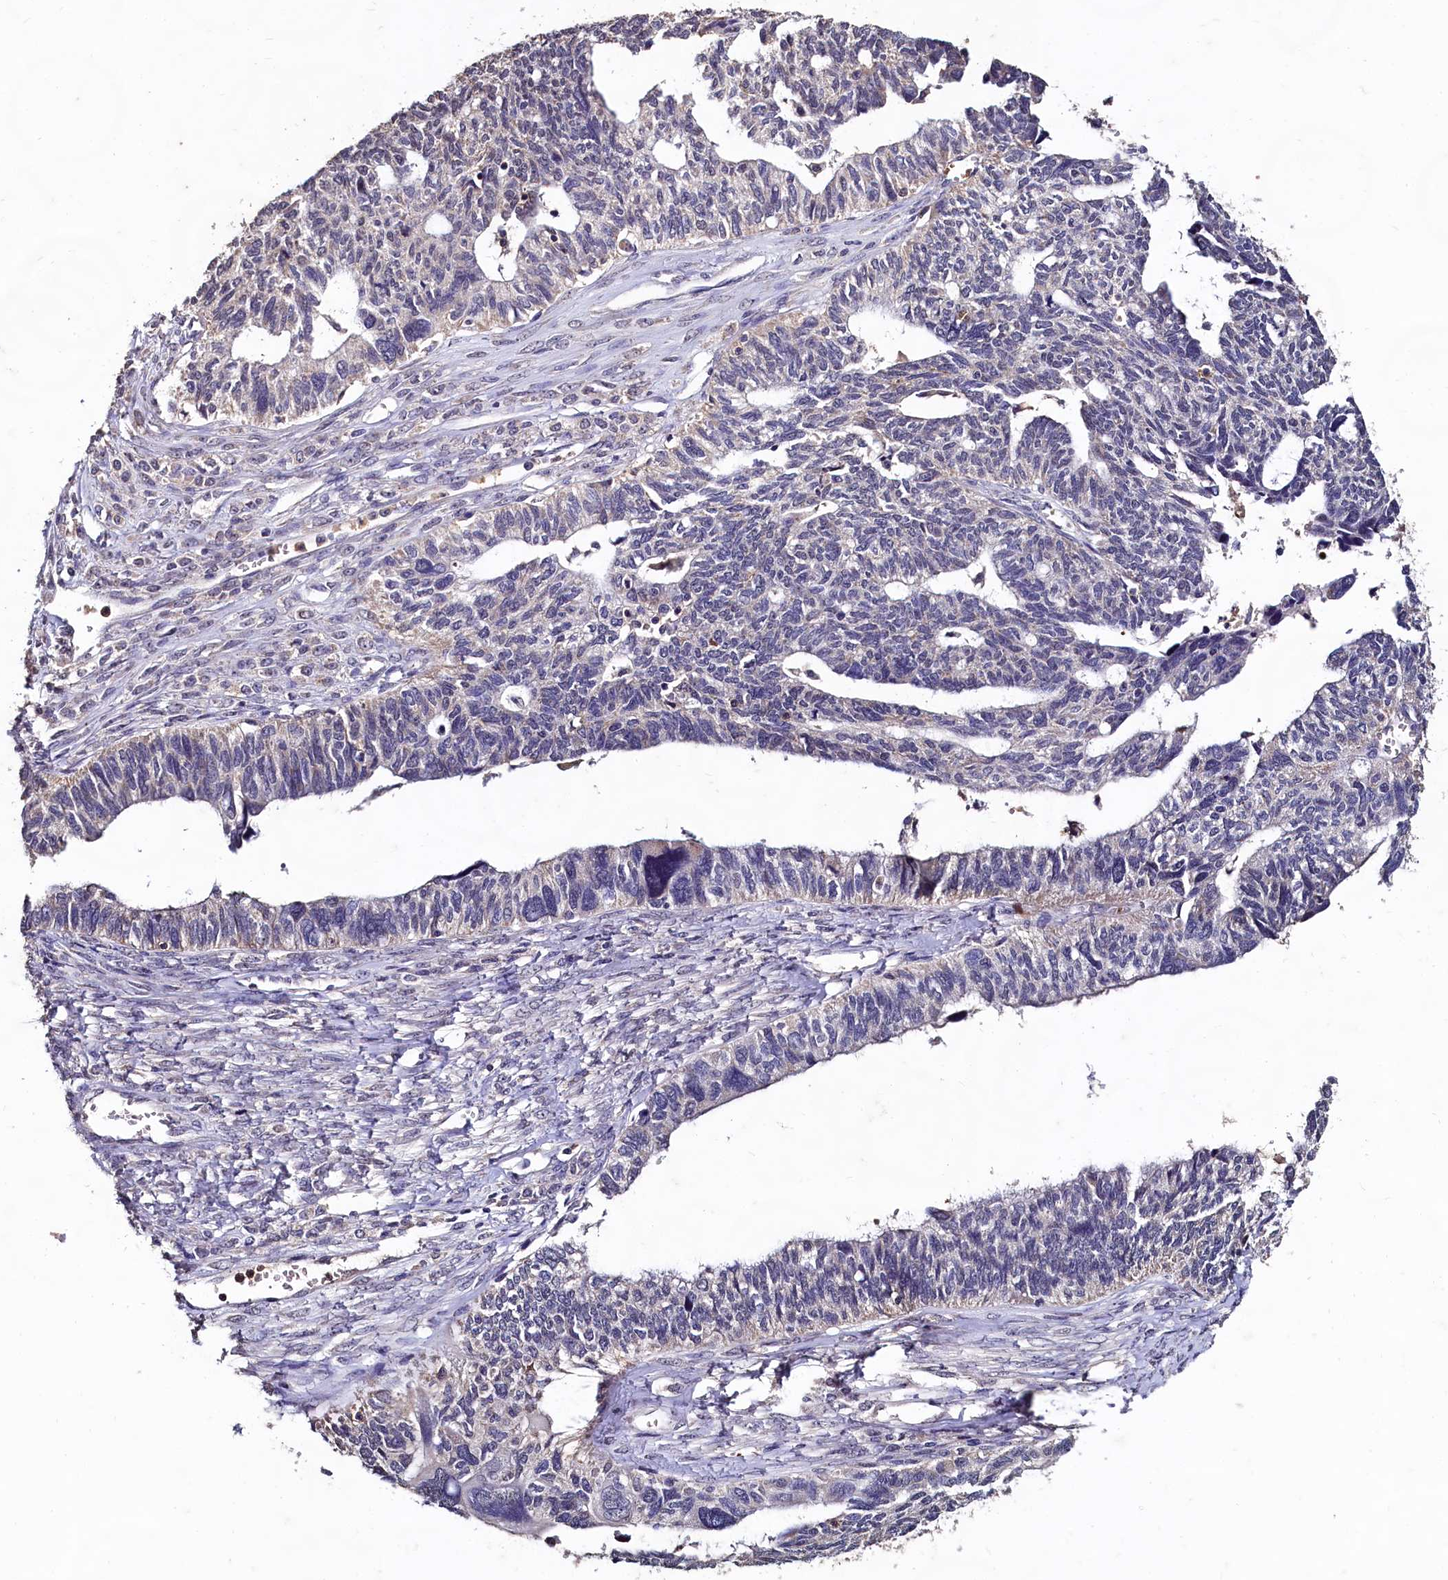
{"staining": {"intensity": "negative", "quantity": "none", "location": "none"}, "tissue": "ovarian cancer", "cell_type": "Tumor cells", "image_type": "cancer", "snomed": [{"axis": "morphology", "description": "Cystadenocarcinoma, serous, NOS"}, {"axis": "topography", "description": "Ovary"}], "caption": "Ovarian cancer (serous cystadenocarcinoma) was stained to show a protein in brown. There is no significant expression in tumor cells. The staining is performed using DAB brown chromogen with nuclei counter-stained in using hematoxylin.", "gene": "CSTPP1", "patient": {"sex": "female", "age": 79}}